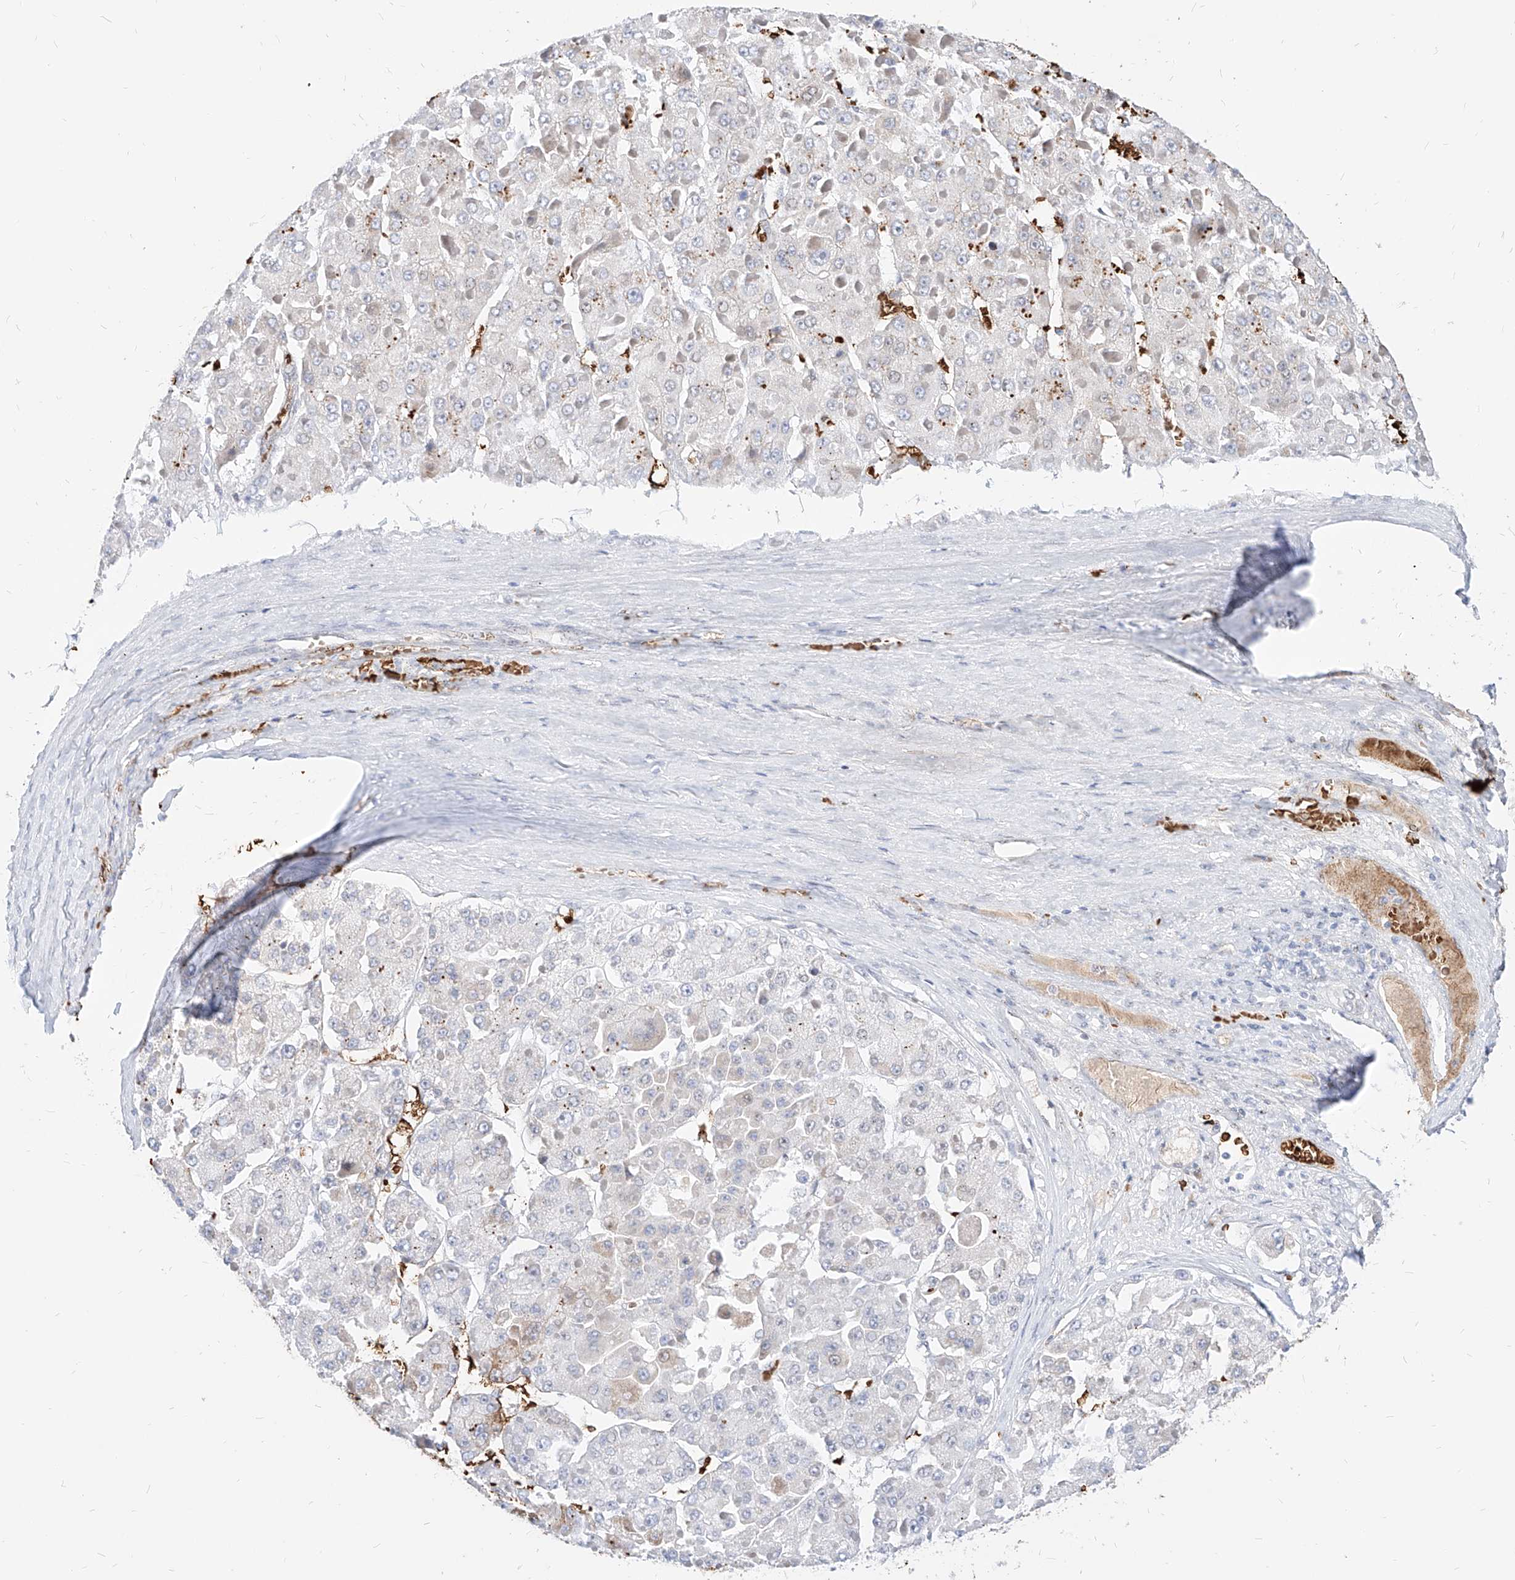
{"staining": {"intensity": "negative", "quantity": "none", "location": "none"}, "tissue": "liver cancer", "cell_type": "Tumor cells", "image_type": "cancer", "snomed": [{"axis": "morphology", "description": "Carcinoma, Hepatocellular, NOS"}, {"axis": "topography", "description": "Liver"}], "caption": "High power microscopy micrograph of an immunohistochemistry (IHC) image of hepatocellular carcinoma (liver), revealing no significant expression in tumor cells. (Stains: DAB IHC with hematoxylin counter stain, Microscopy: brightfield microscopy at high magnification).", "gene": "ZFP42", "patient": {"sex": "female", "age": 73}}